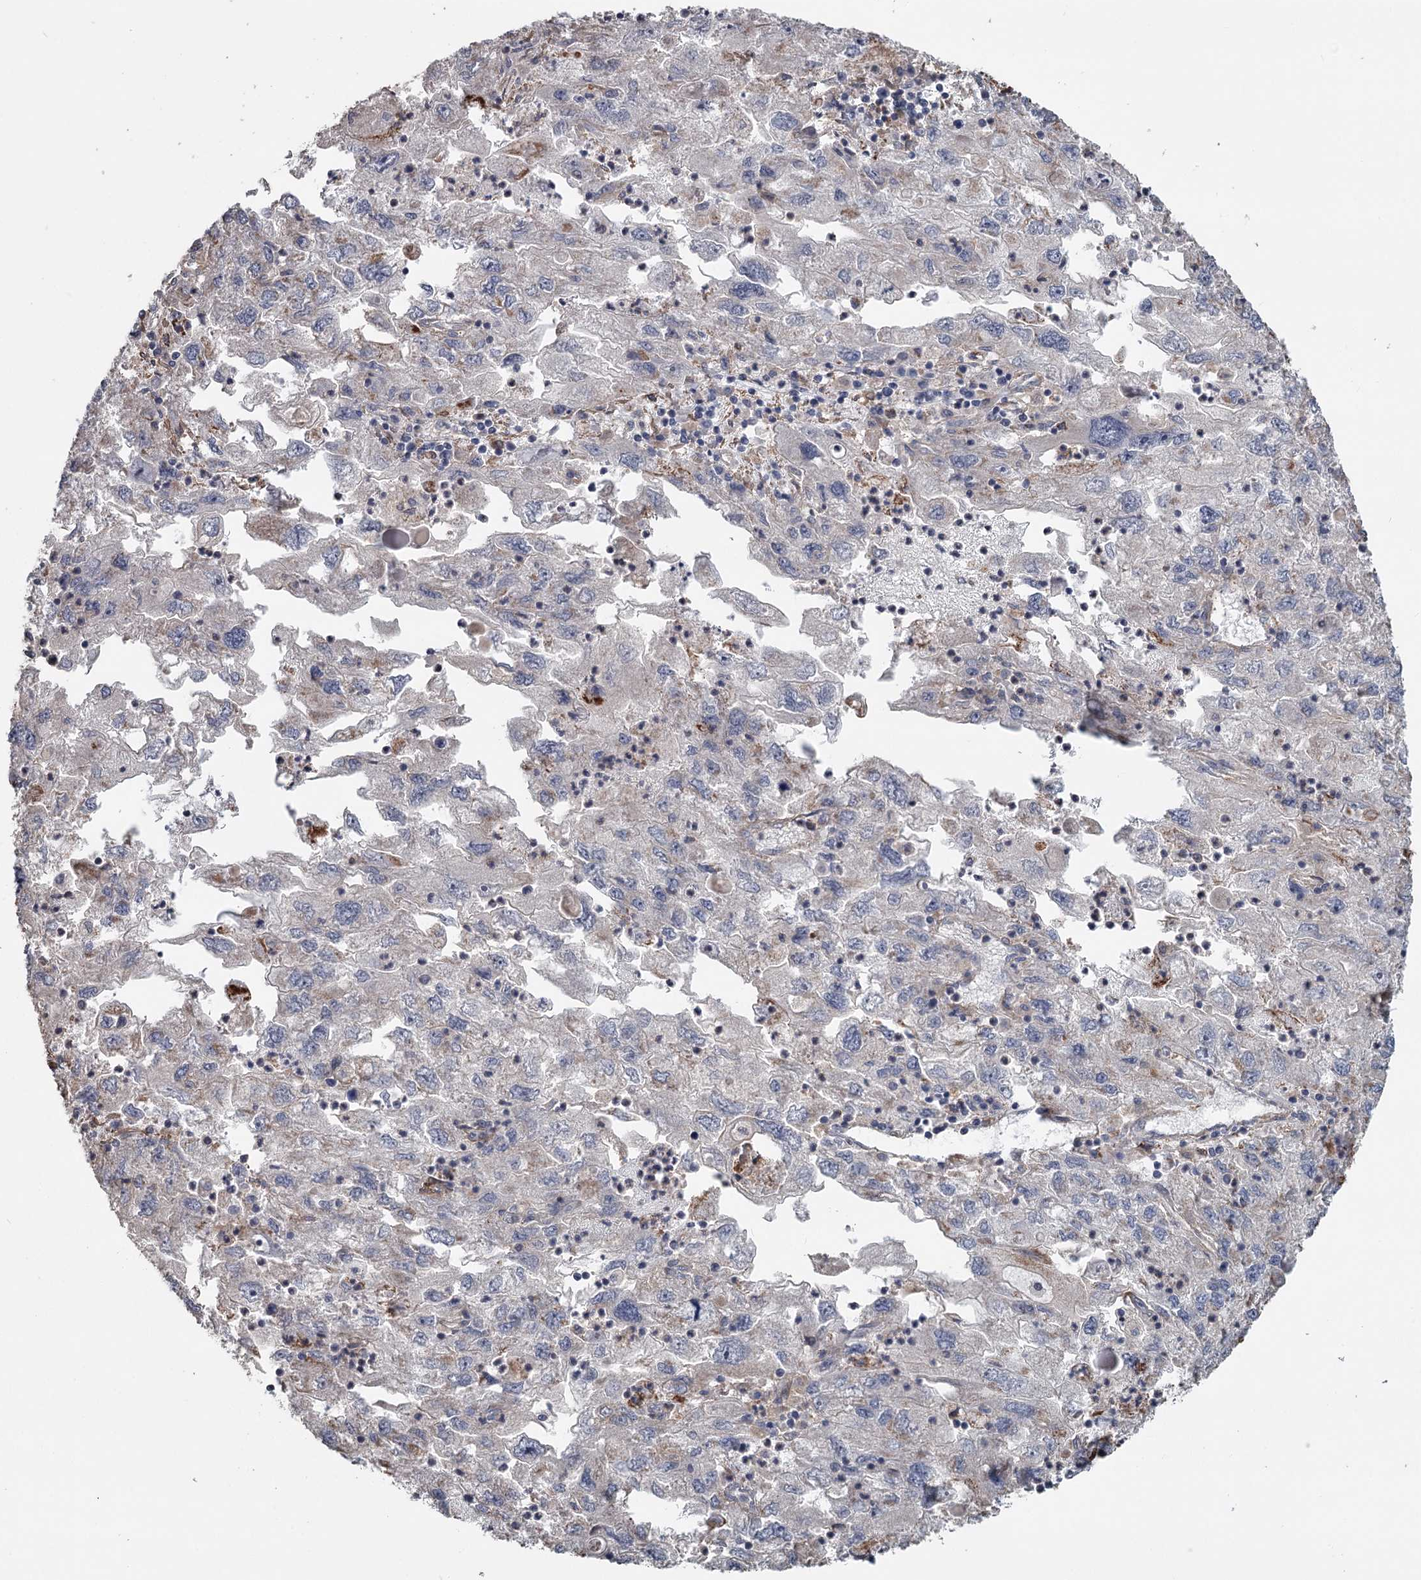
{"staining": {"intensity": "negative", "quantity": "none", "location": "none"}, "tissue": "endometrial cancer", "cell_type": "Tumor cells", "image_type": "cancer", "snomed": [{"axis": "morphology", "description": "Adenocarcinoma, NOS"}, {"axis": "topography", "description": "Endometrium"}], "caption": "Immunohistochemical staining of endometrial cancer (adenocarcinoma) exhibits no significant staining in tumor cells.", "gene": "DHRS9", "patient": {"sex": "female", "age": 49}}